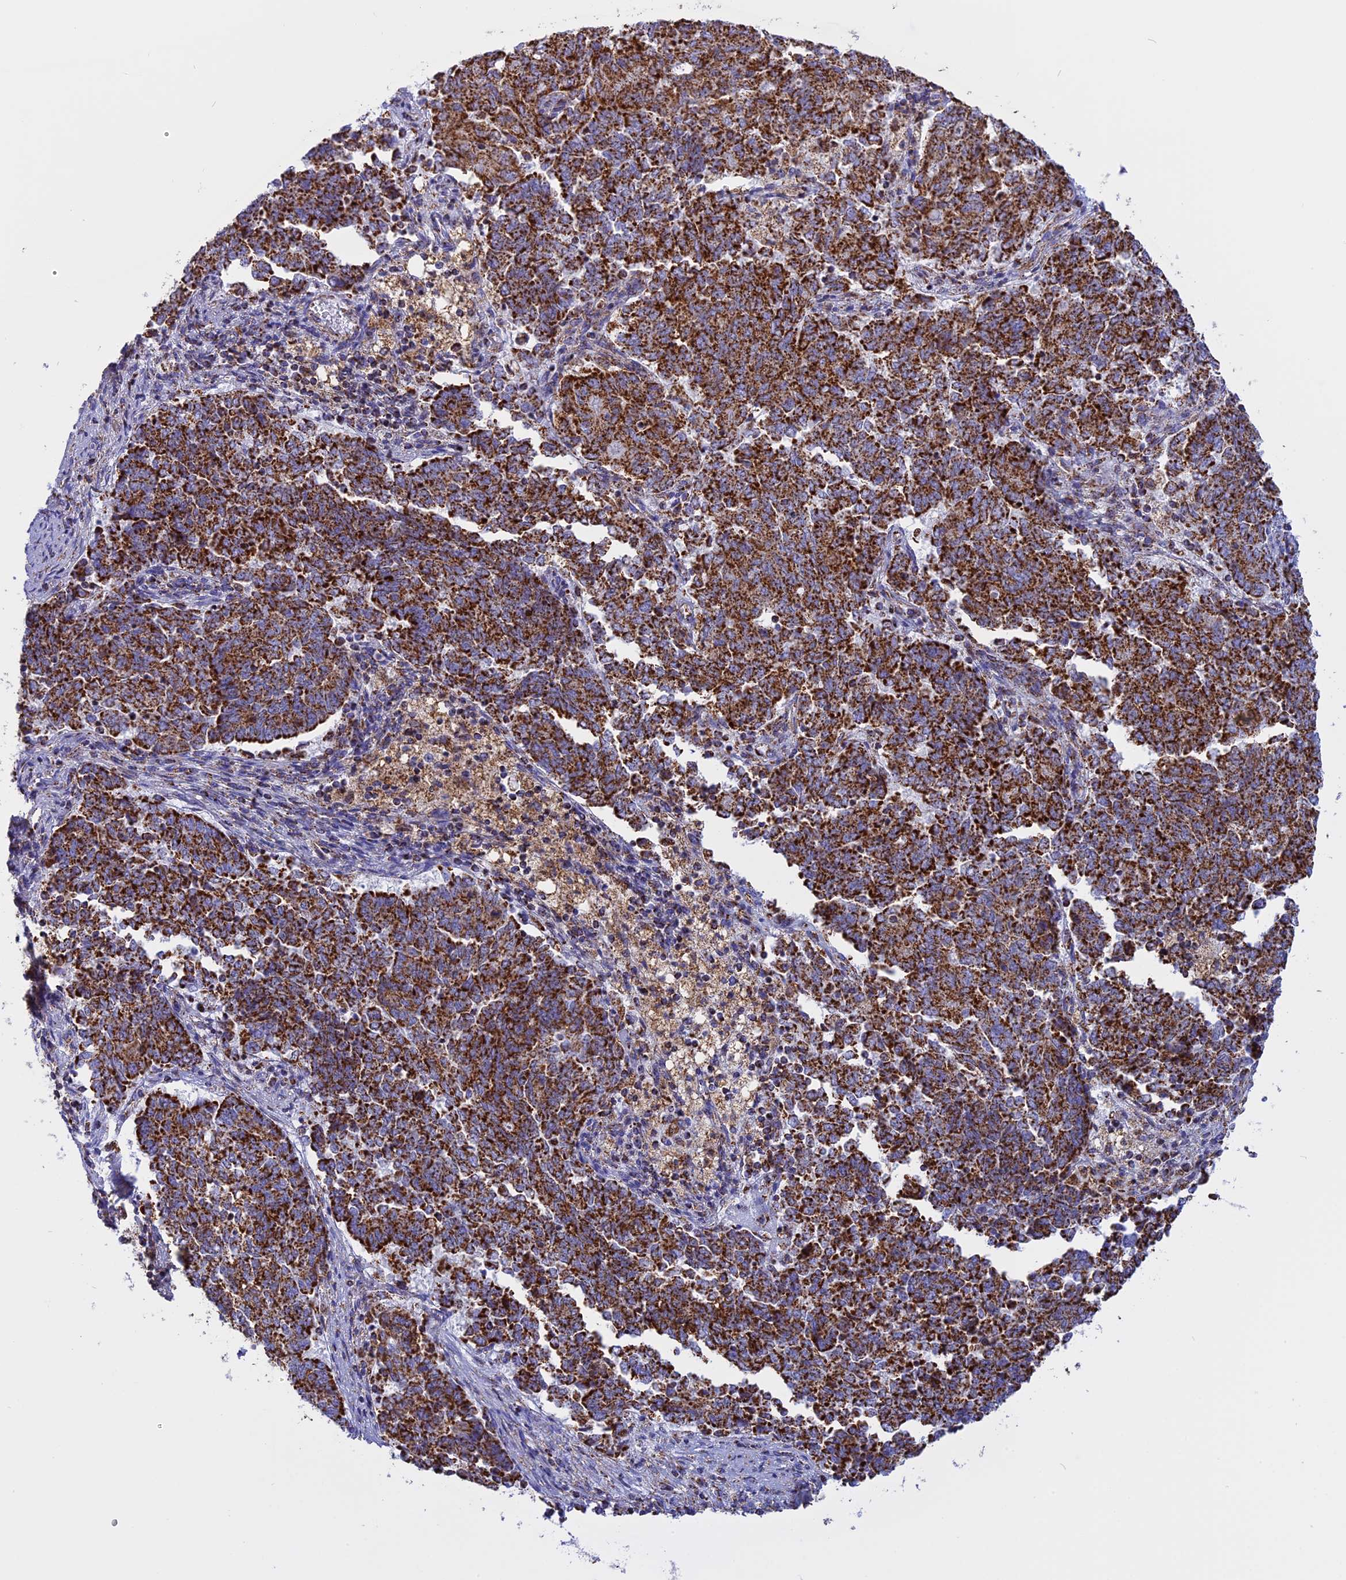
{"staining": {"intensity": "strong", "quantity": ">75%", "location": "cytoplasmic/membranous"}, "tissue": "endometrial cancer", "cell_type": "Tumor cells", "image_type": "cancer", "snomed": [{"axis": "morphology", "description": "Adenocarcinoma, NOS"}, {"axis": "topography", "description": "Endometrium"}], "caption": "The histopathology image displays a brown stain indicating the presence of a protein in the cytoplasmic/membranous of tumor cells in endometrial adenocarcinoma.", "gene": "KCNG1", "patient": {"sex": "female", "age": 80}}